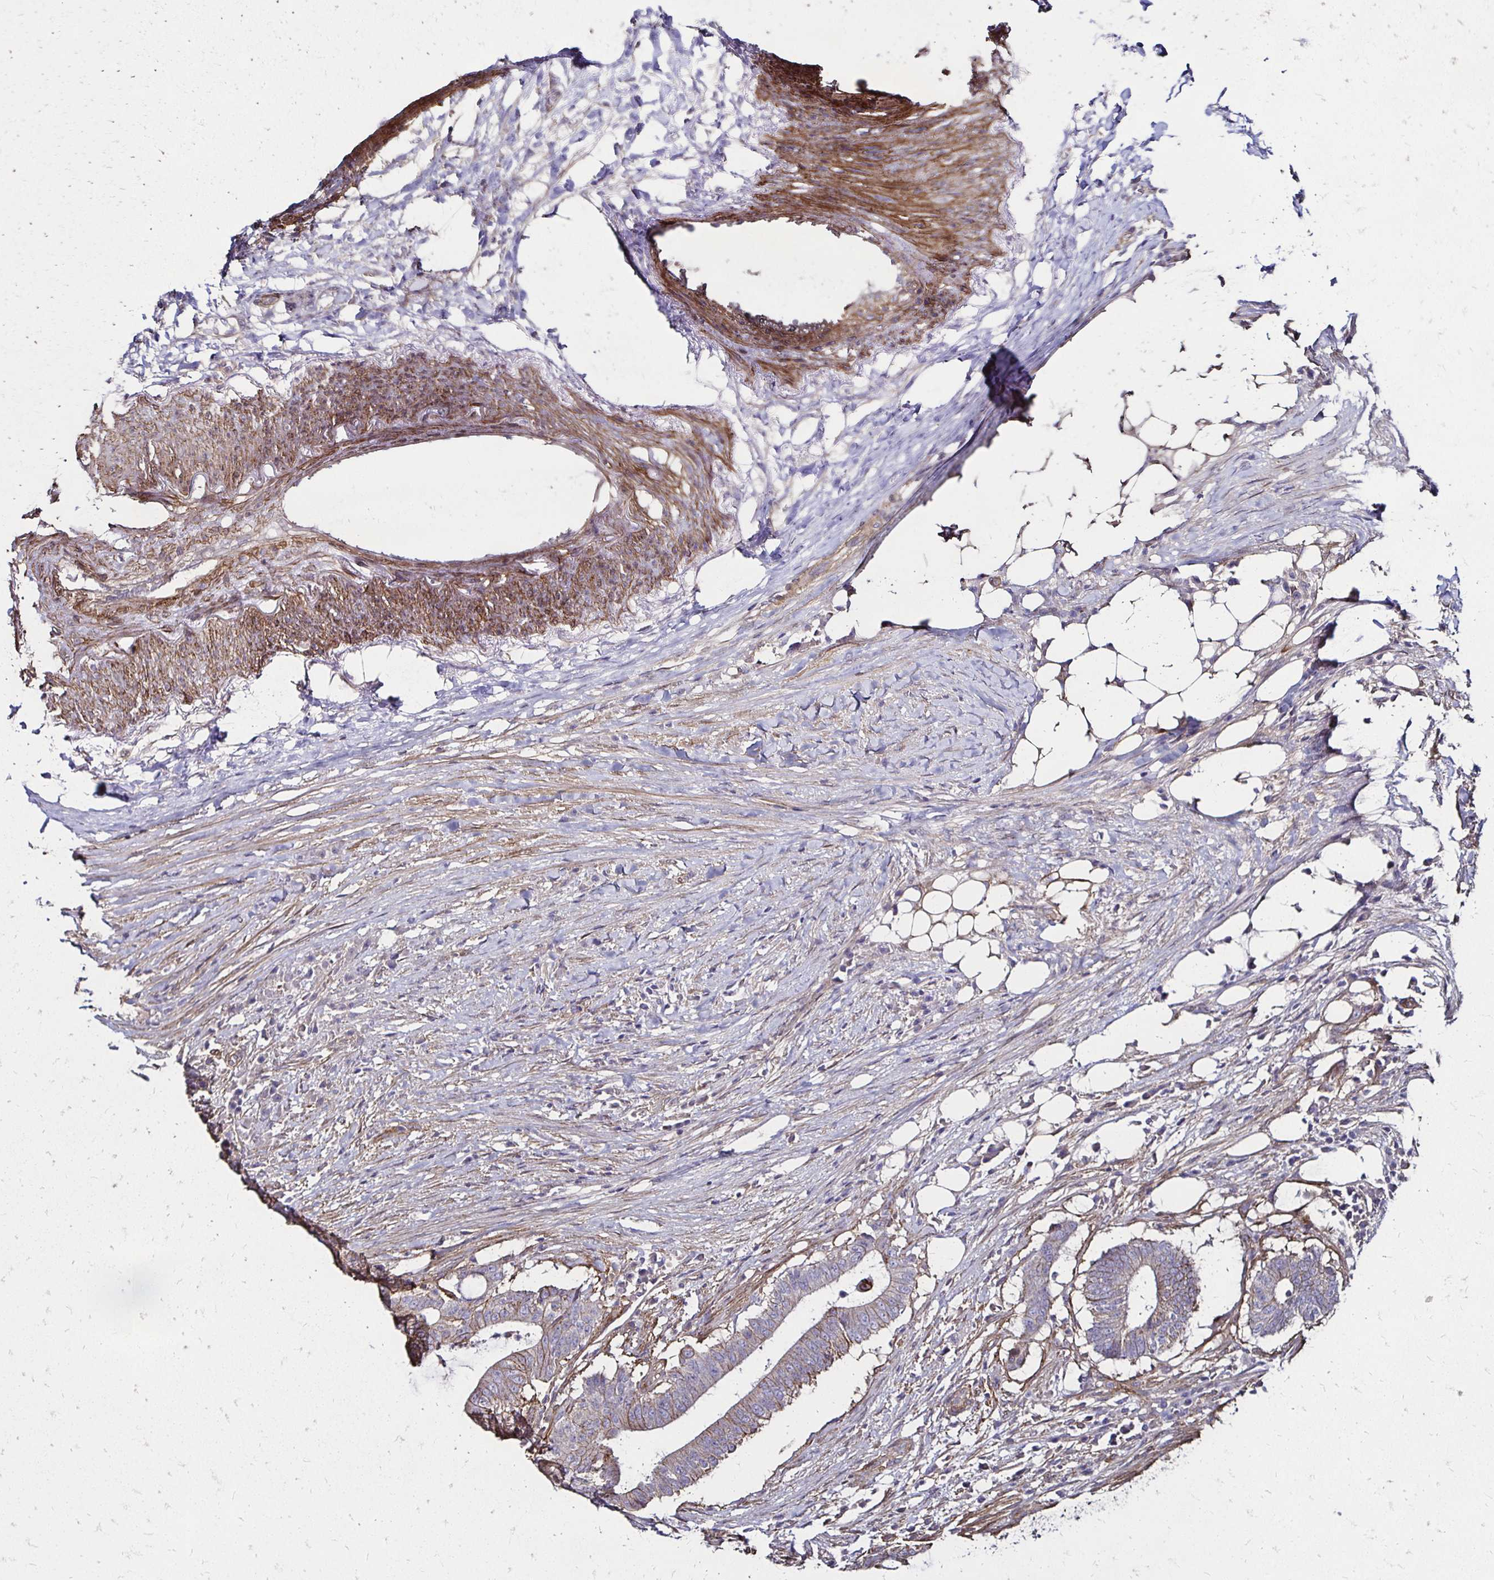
{"staining": {"intensity": "weak", "quantity": "<25%", "location": "cytoplasmic/membranous"}, "tissue": "colorectal cancer", "cell_type": "Tumor cells", "image_type": "cancer", "snomed": [{"axis": "morphology", "description": "Adenocarcinoma, NOS"}, {"axis": "topography", "description": "Colon"}], "caption": "Tumor cells show no significant positivity in colorectal adenocarcinoma.", "gene": "ITGB1", "patient": {"sex": "female", "age": 43}}